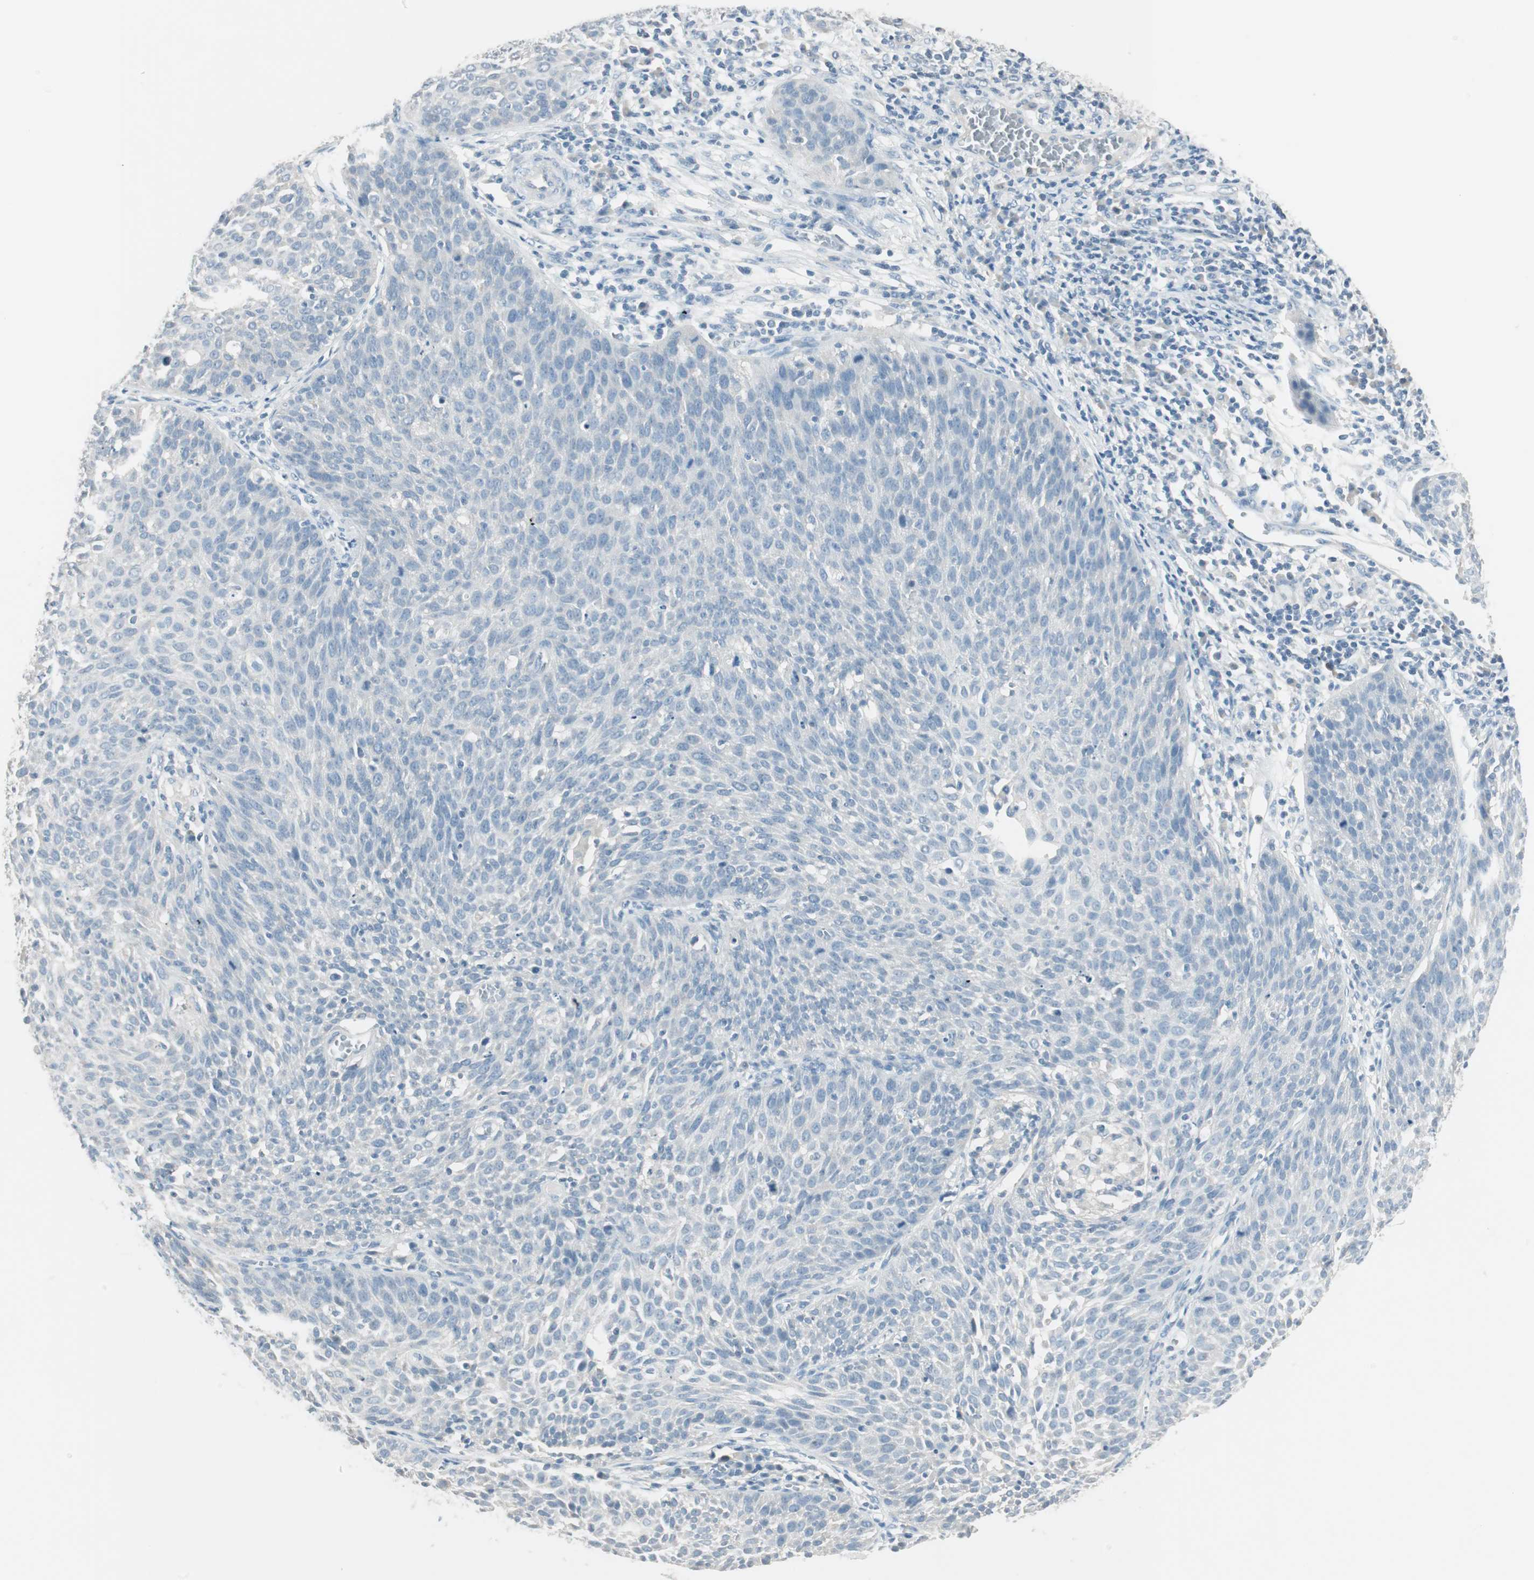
{"staining": {"intensity": "negative", "quantity": "none", "location": "none"}, "tissue": "cervical cancer", "cell_type": "Tumor cells", "image_type": "cancer", "snomed": [{"axis": "morphology", "description": "Squamous cell carcinoma, NOS"}, {"axis": "topography", "description": "Cervix"}], "caption": "This histopathology image is of cervical cancer stained with immunohistochemistry (IHC) to label a protein in brown with the nuclei are counter-stained blue. There is no expression in tumor cells.", "gene": "ITLN2", "patient": {"sex": "female", "age": 38}}